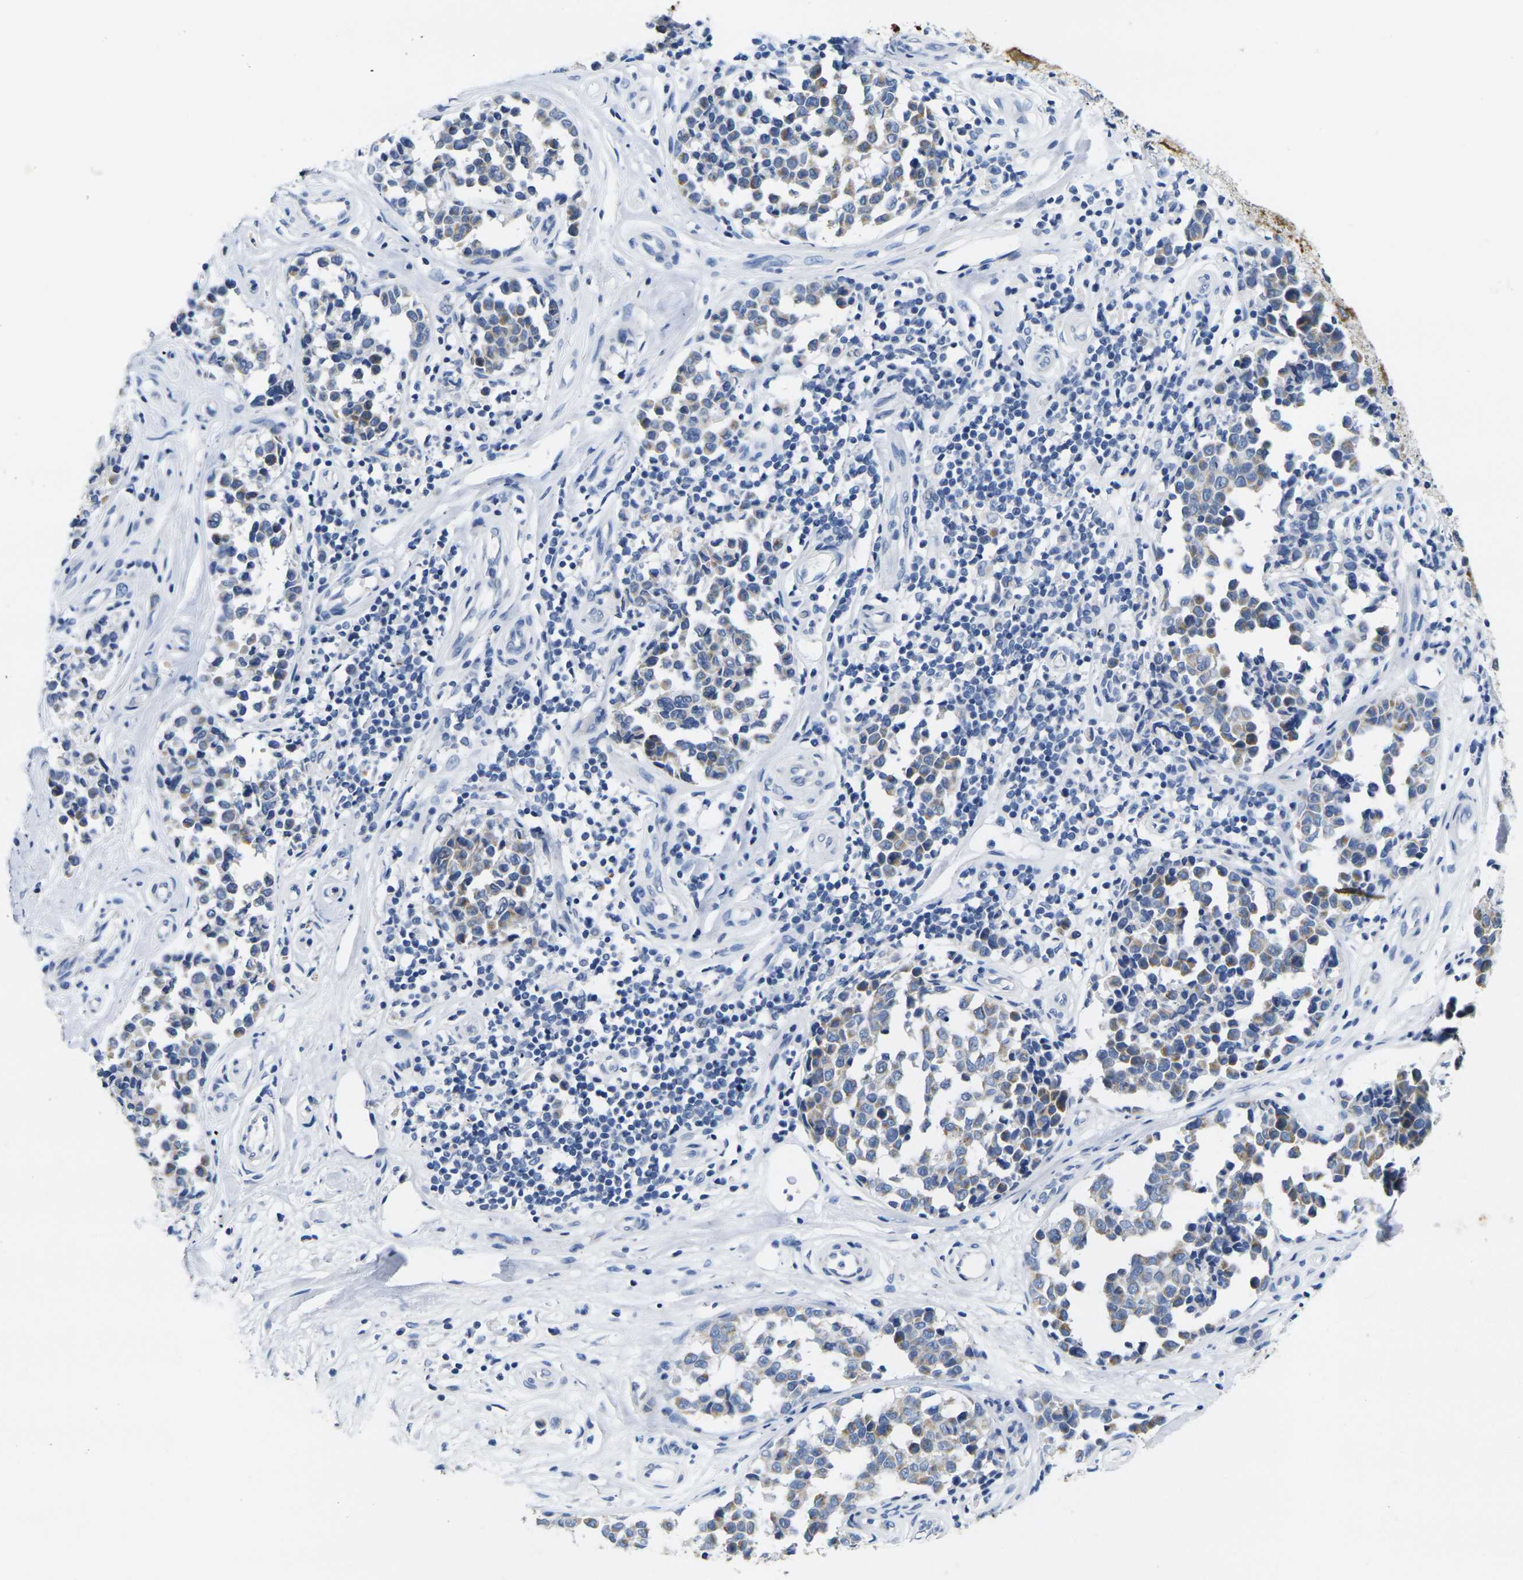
{"staining": {"intensity": "moderate", "quantity": "25%-75%", "location": "cytoplasmic/membranous"}, "tissue": "melanoma", "cell_type": "Tumor cells", "image_type": "cancer", "snomed": [{"axis": "morphology", "description": "Malignant melanoma, NOS"}, {"axis": "topography", "description": "Skin"}], "caption": "Malignant melanoma was stained to show a protein in brown. There is medium levels of moderate cytoplasmic/membranous expression in approximately 25%-75% of tumor cells.", "gene": "NOCT", "patient": {"sex": "female", "age": 64}}